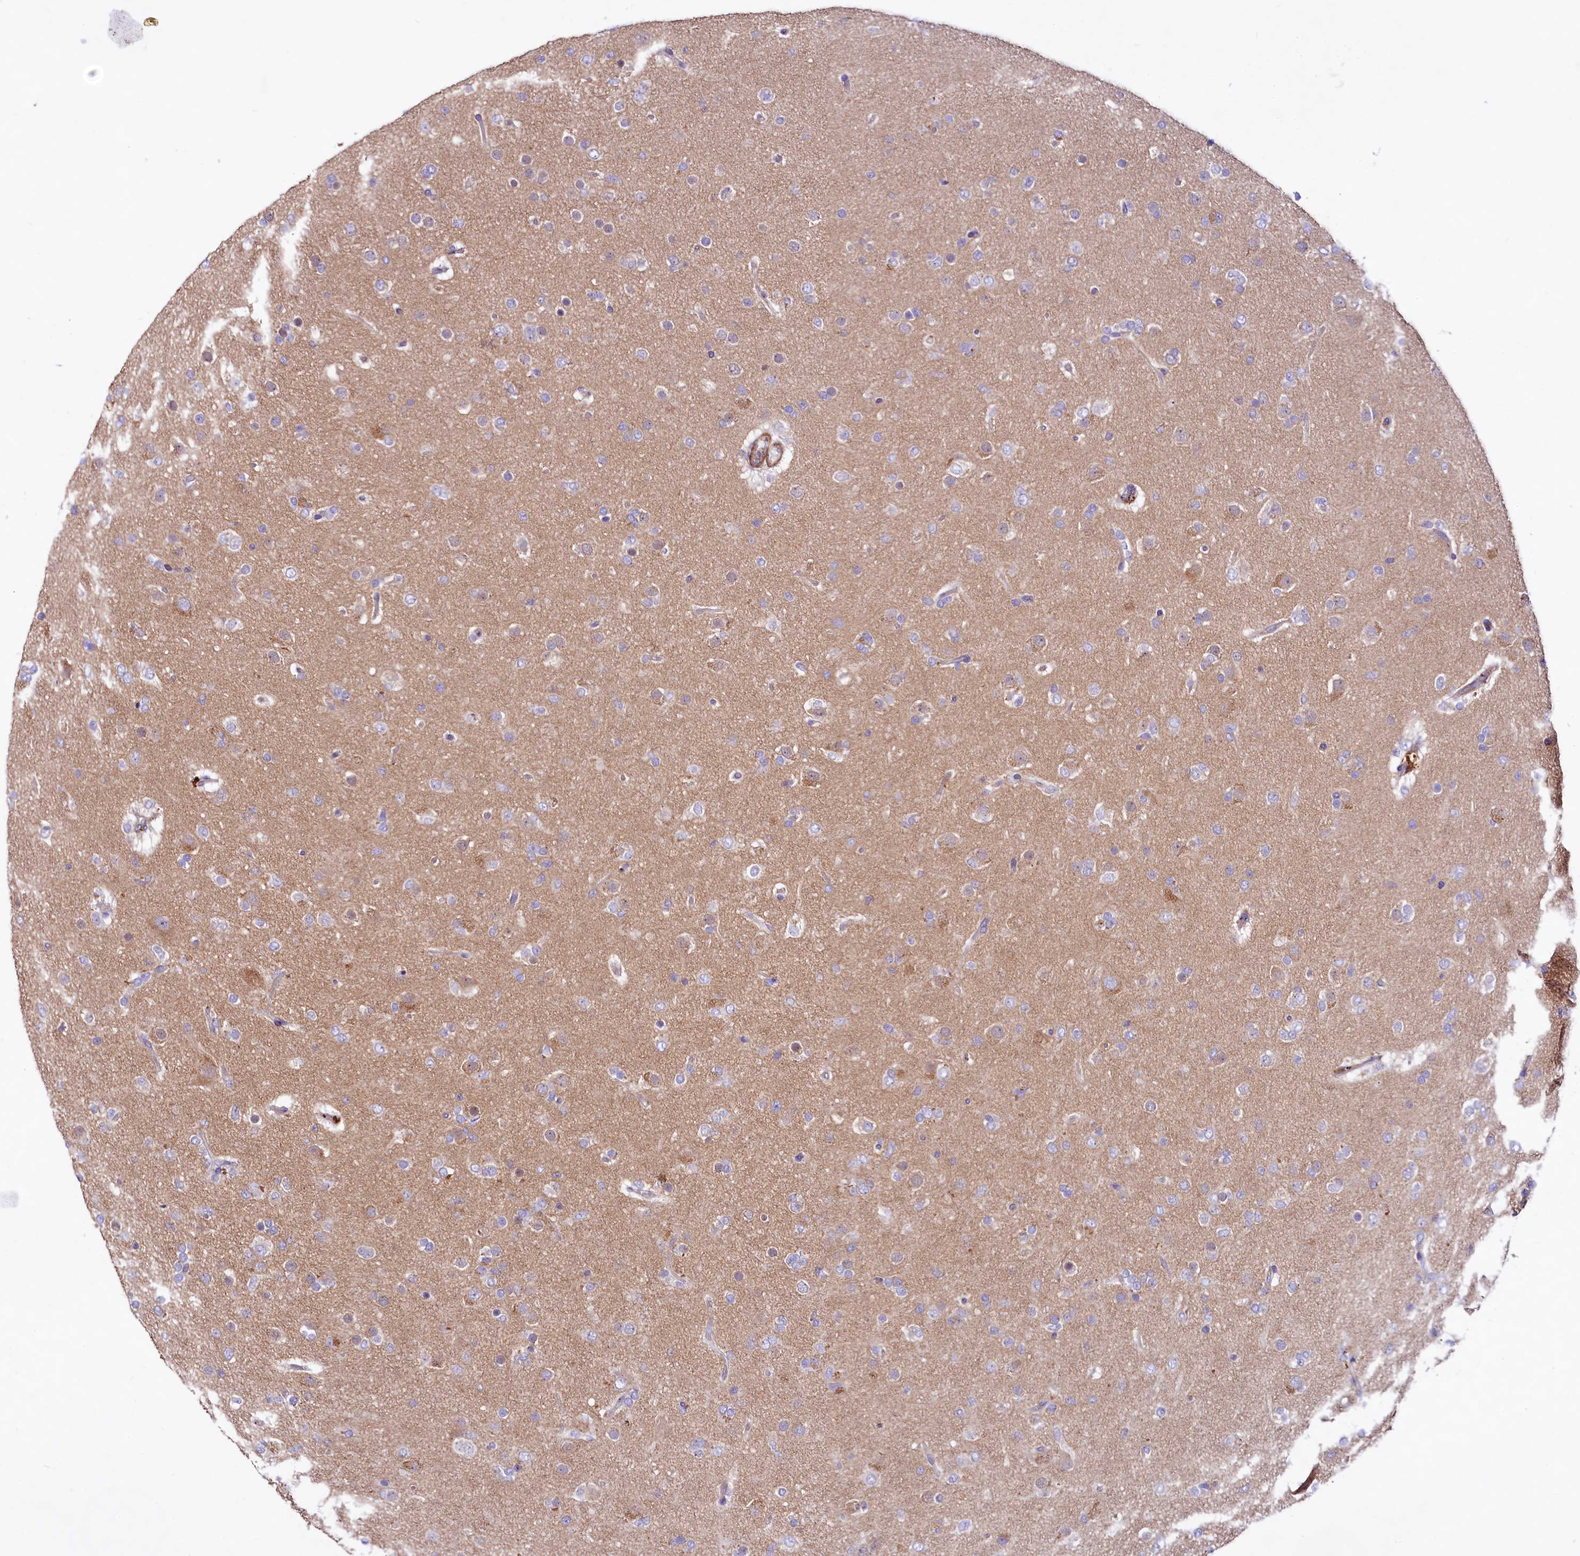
{"staining": {"intensity": "weak", "quantity": "<25%", "location": "cytoplasmic/membranous"}, "tissue": "glioma", "cell_type": "Tumor cells", "image_type": "cancer", "snomed": [{"axis": "morphology", "description": "Glioma, malignant, Low grade"}, {"axis": "topography", "description": "Brain"}], "caption": "Tumor cells show no significant expression in malignant glioma (low-grade).", "gene": "VPS11", "patient": {"sex": "male", "age": 65}}